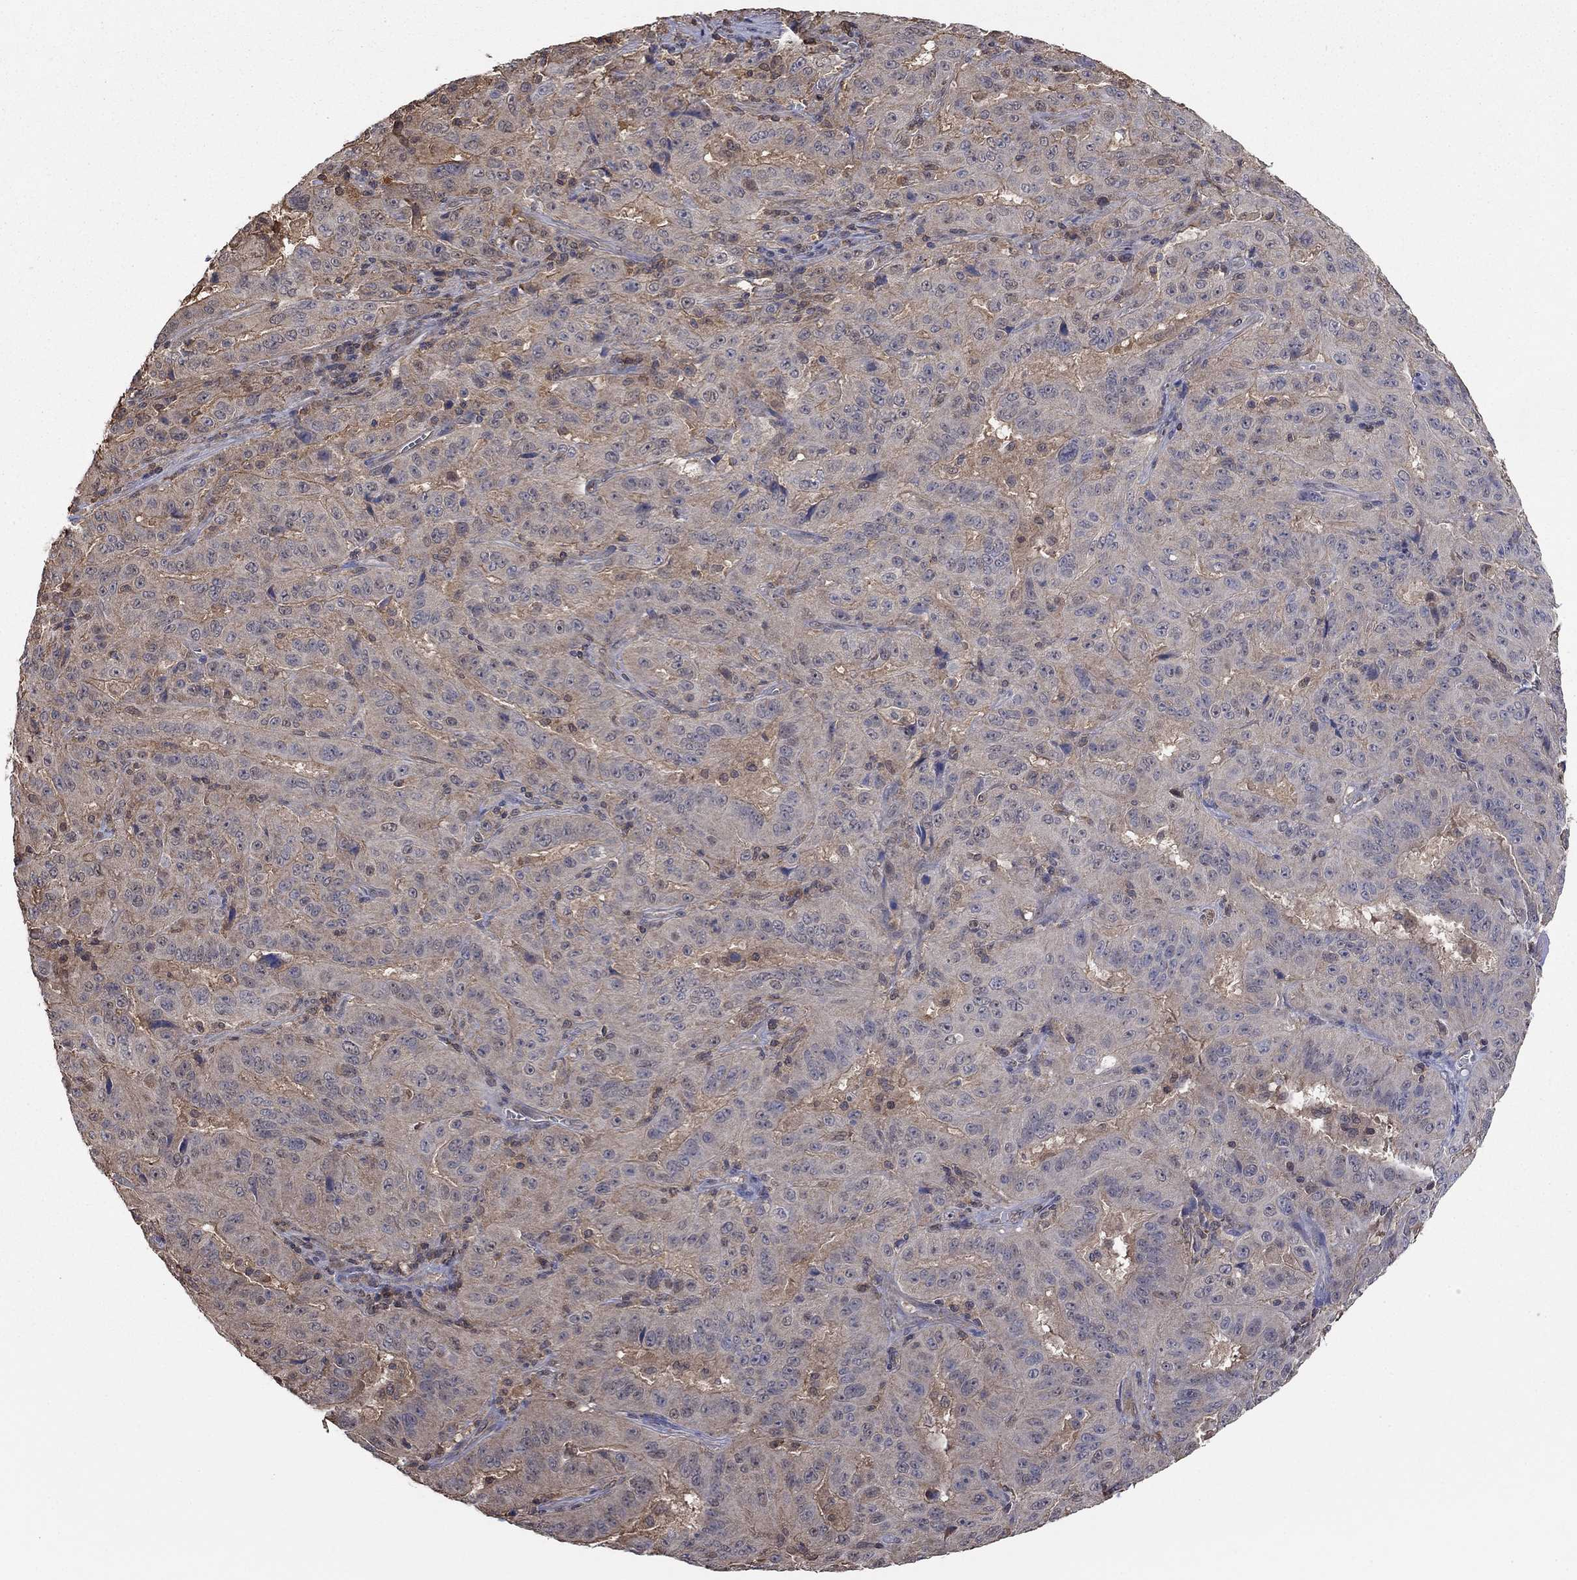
{"staining": {"intensity": "negative", "quantity": "none", "location": "none"}, "tissue": "pancreatic cancer", "cell_type": "Tumor cells", "image_type": "cancer", "snomed": [{"axis": "morphology", "description": "Adenocarcinoma, NOS"}, {"axis": "topography", "description": "Pancreas"}], "caption": "IHC histopathology image of neoplastic tissue: human adenocarcinoma (pancreatic) stained with DAB reveals no significant protein positivity in tumor cells.", "gene": "RNF114", "patient": {"sex": "male", "age": 63}}